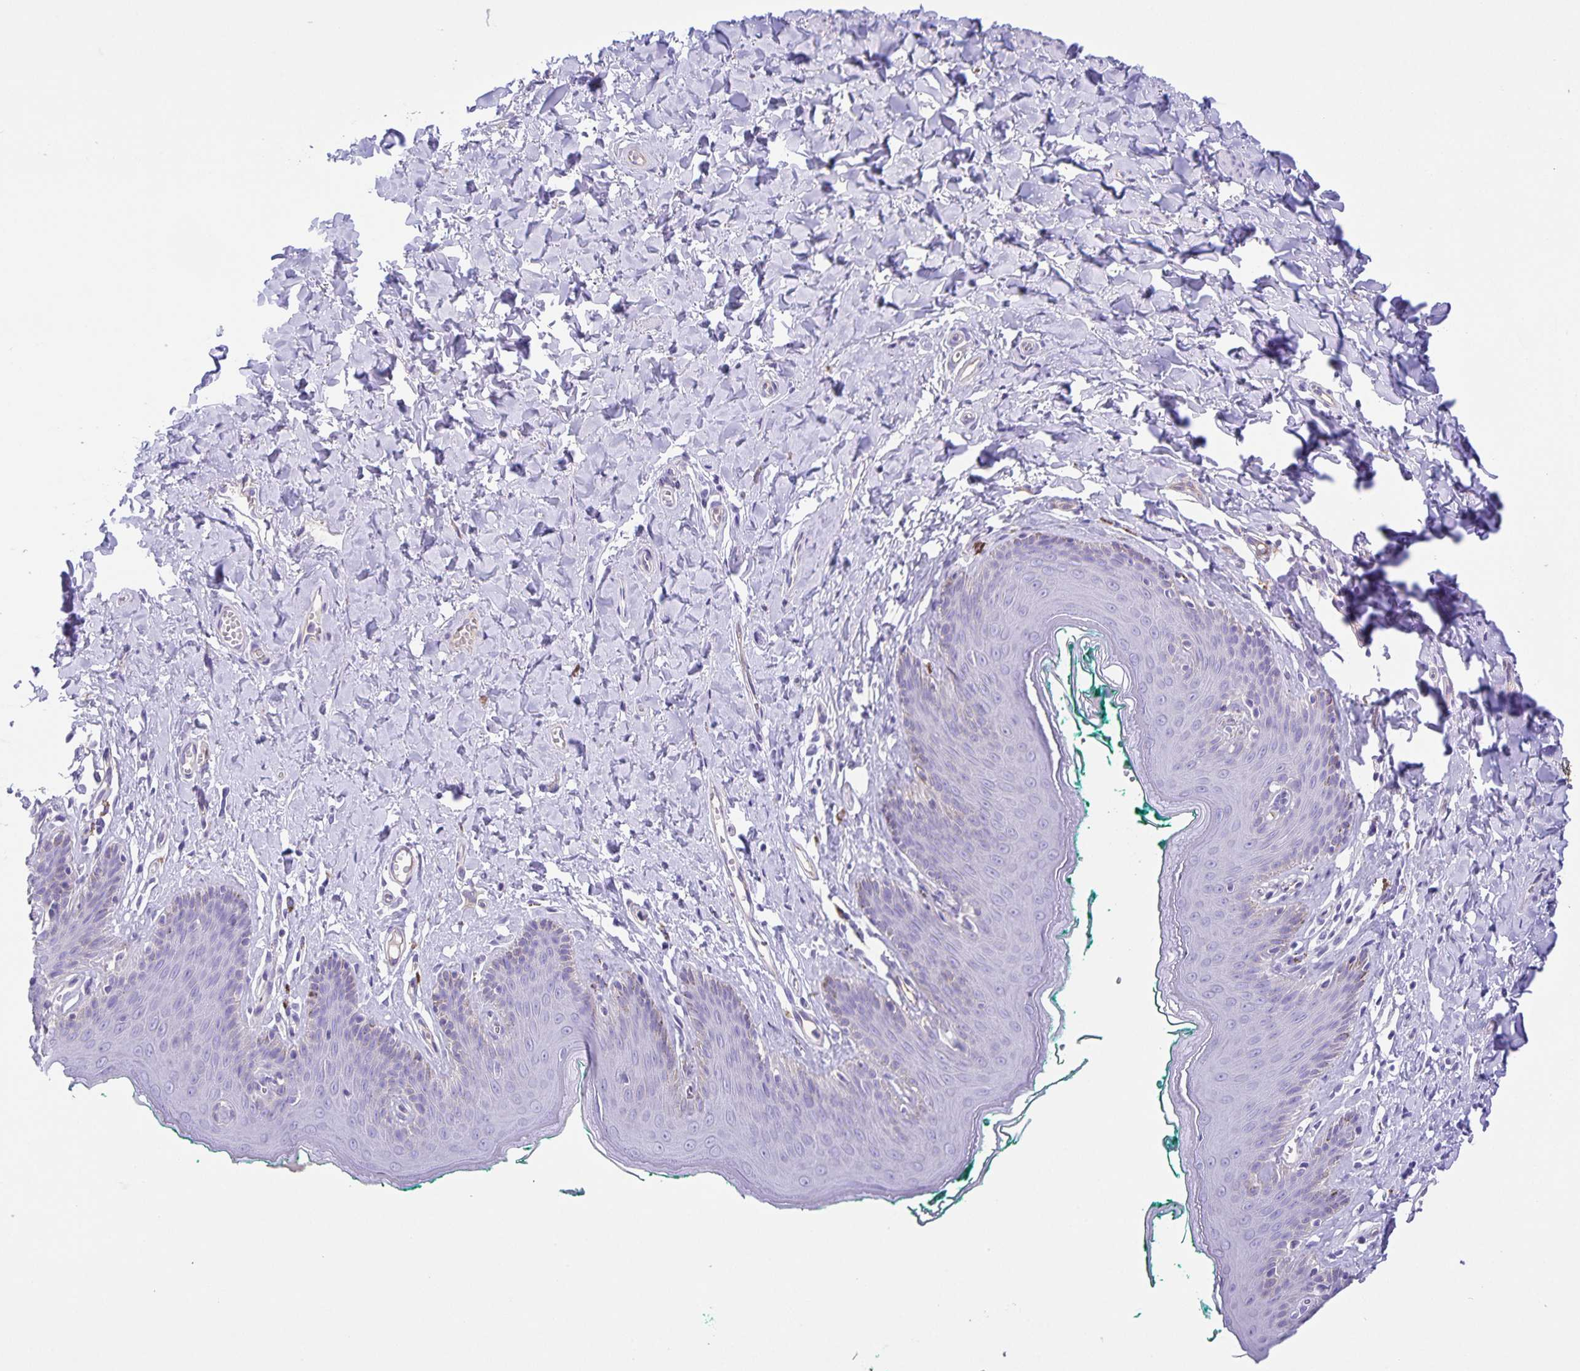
{"staining": {"intensity": "negative", "quantity": "none", "location": "none"}, "tissue": "skin", "cell_type": "Epidermal cells", "image_type": "normal", "snomed": [{"axis": "morphology", "description": "Normal tissue, NOS"}, {"axis": "topography", "description": "Vulva"}, {"axis": "topography", "description": "Peripheral nerve tissue"}], "caption": "This is an IHC histopathology image of benign human skin. There is no positivity in epidermal cells.", "gene": "UBQLN3", "patient": {"sex": "female", "age": 66}}